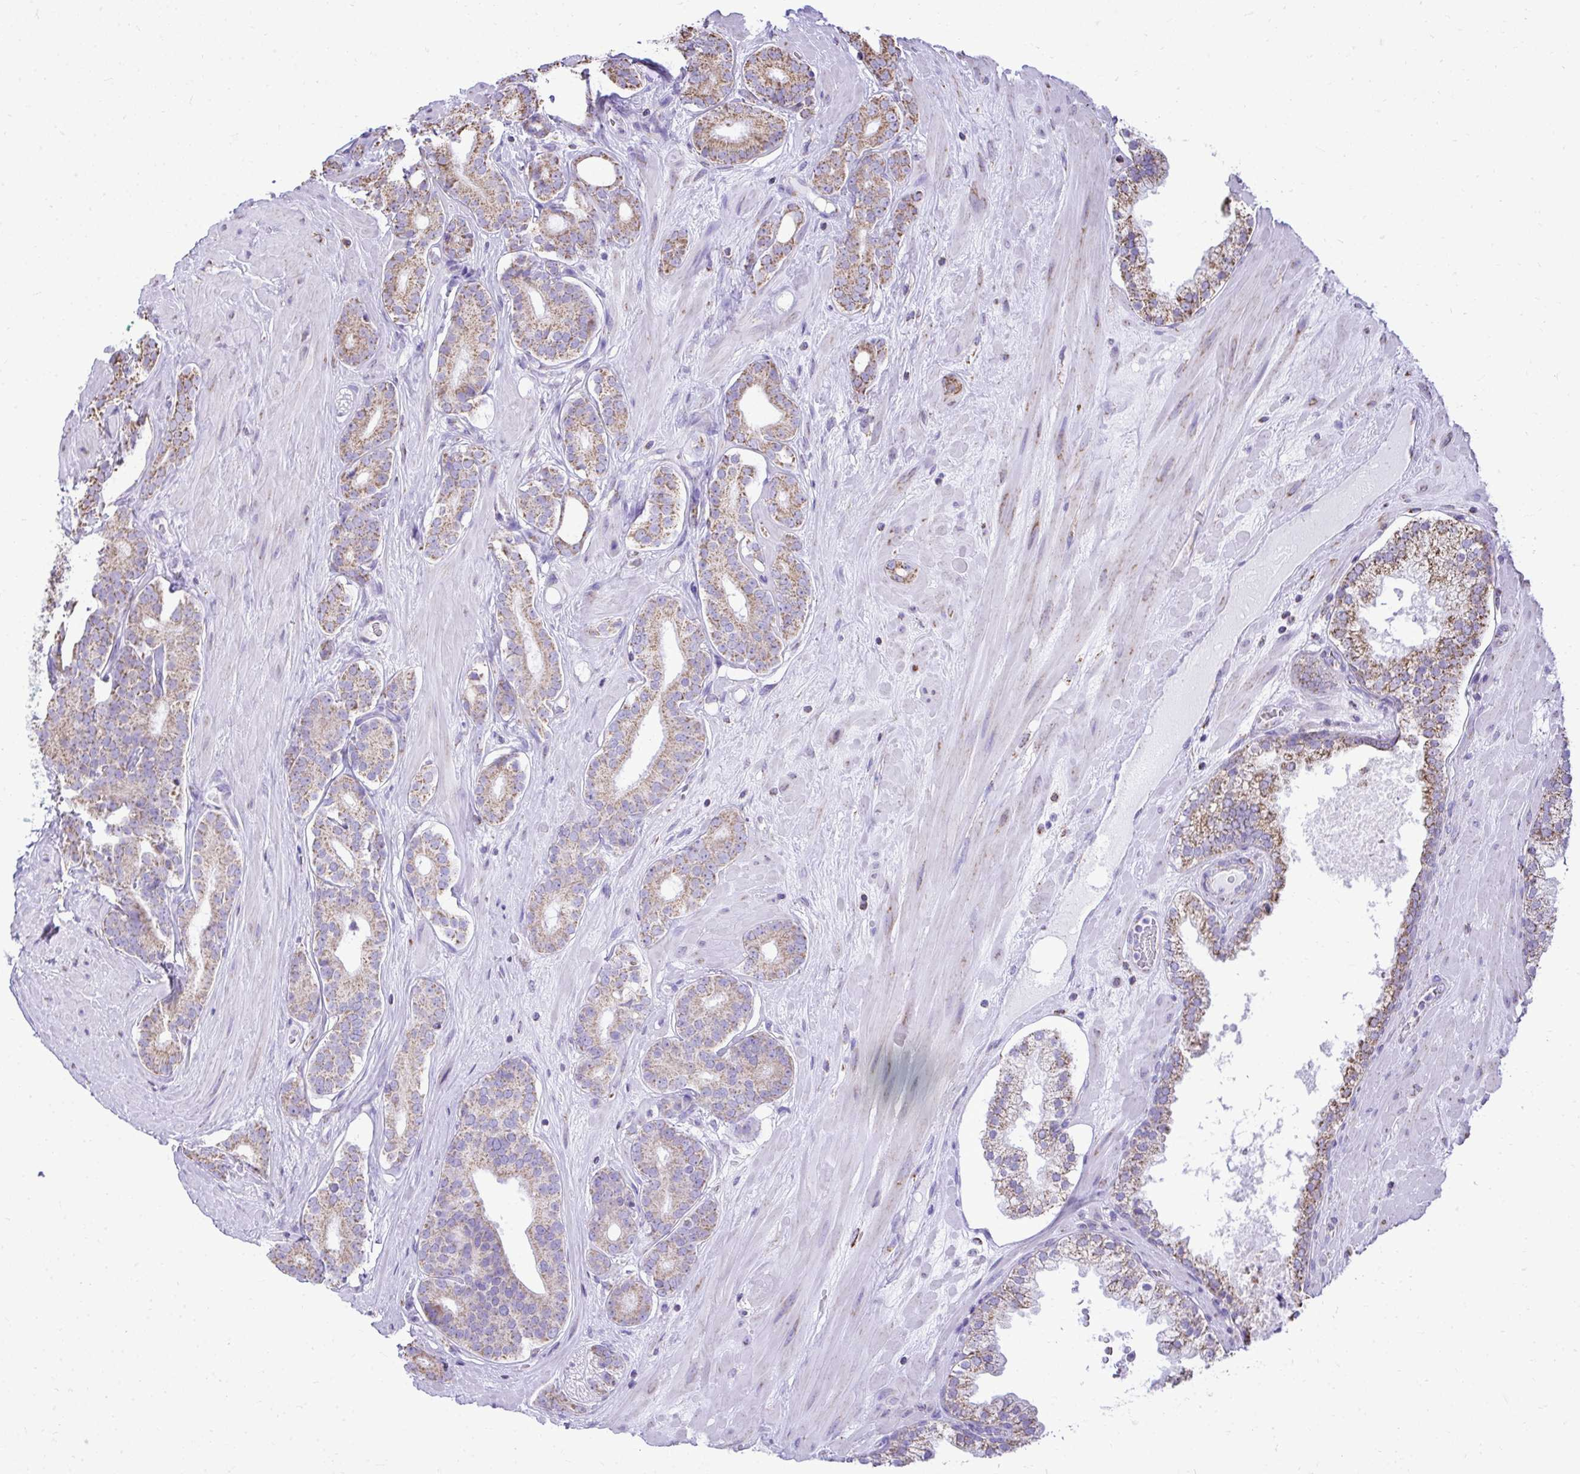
{"staining": {"intensity": "moderate", "quantity": ">75%", "location": "cytoplasmic/membranous"}, "tissue": "prostate cancer", "cell_type": "Tumor cells", "image_type": "cancer", "snomed": [{"axis": "morphology", "description": "Adenocarcinoma, High grade"}, {"axis": "topography", "description": "Prostate"}], "caption": "Immunohistochemistry (IHC) staining of prostate adenocarcinoma (high-grade), which reveals medium levels of moderate cytoplasmic/membranous positivity in about >75% of tumor cells indicating moderate cytoplasmic/membranous protein expression. The staining was performed using DAB (brown) for protein detection and nuclei were counterstained in hematoxylin (blue).", "gene": "MPZL2", "patient": {"sex": "male", "age": 66}}